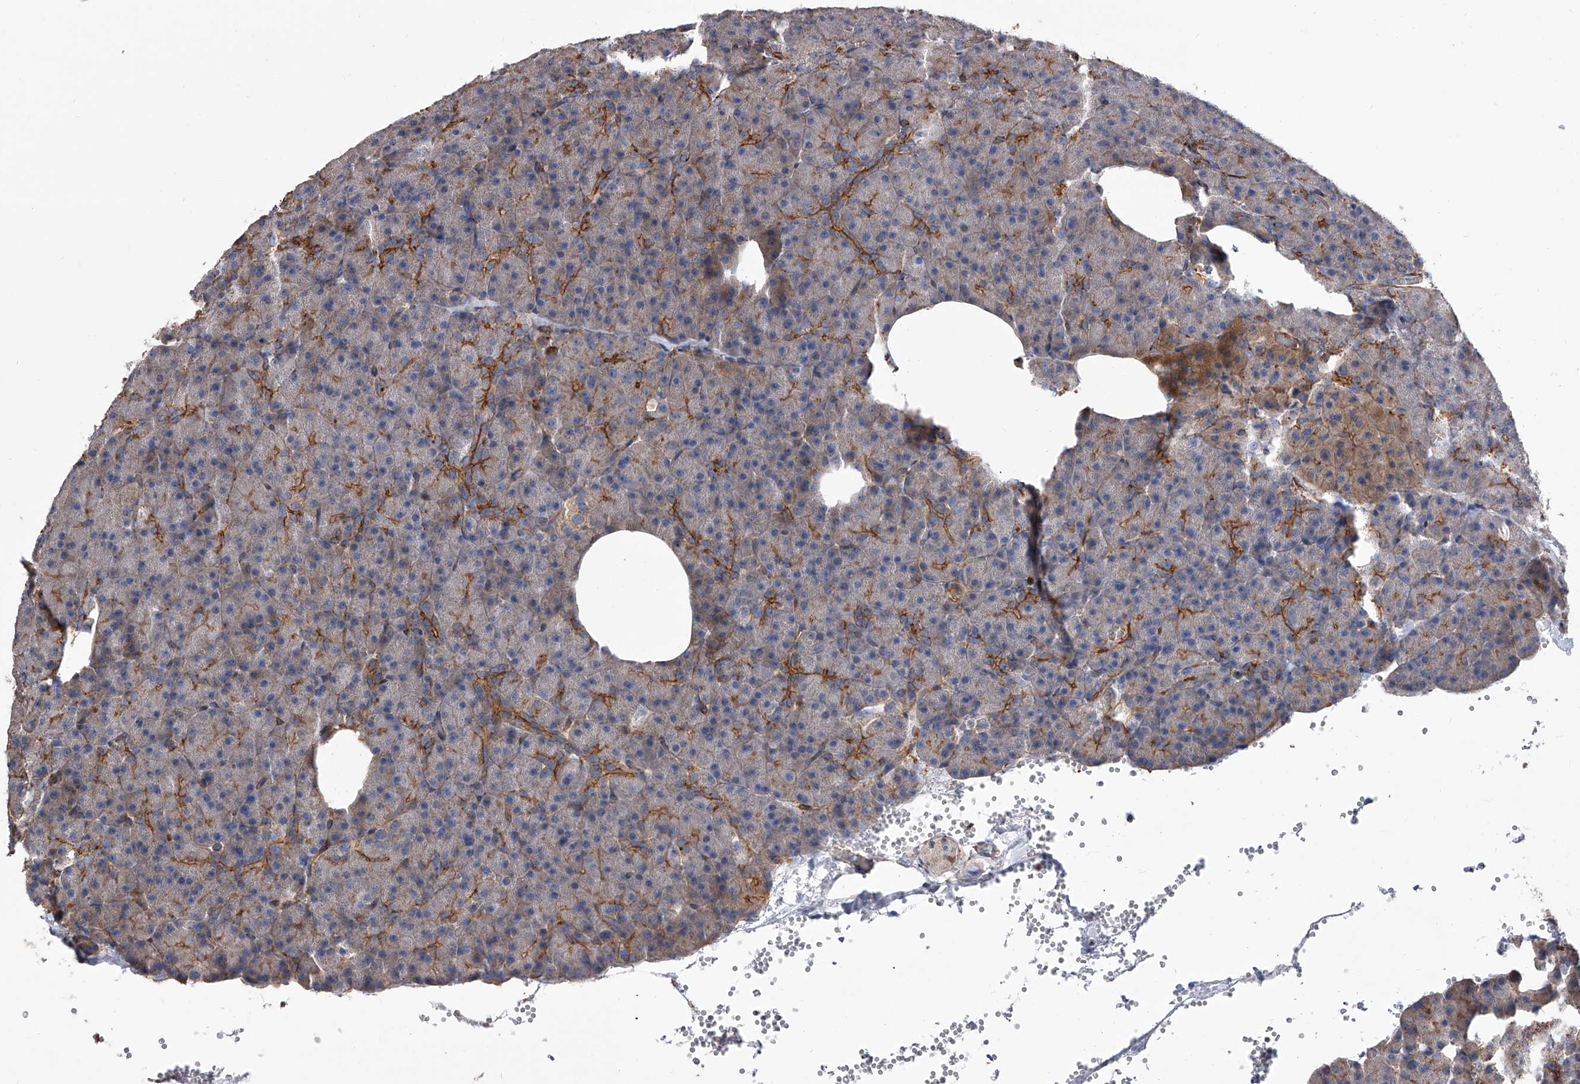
{"staining": {"intensity": "moderate", "quantity": "25%-75%", "location": "cytoplasmic/membranous"}, "tissue": "pancreas", "cell_type": "Exocrine glandular cells", "image_type": "normal", "snomed": [{"axis": "morphology", "description": "Normal tissue, NOS"}, {"axis": "morphology", "description": "Carcinoid, malignant, NOS"}, {"axis": "topography", "description": "Pancreas"}], "caption": "Exocrine glandular cells display moderate cytoplasmic/membranous expression in about 25%-75% of cells in normal pancreas.", "gene": "PISD", "patient": {"sex": "female", "age": 35}}